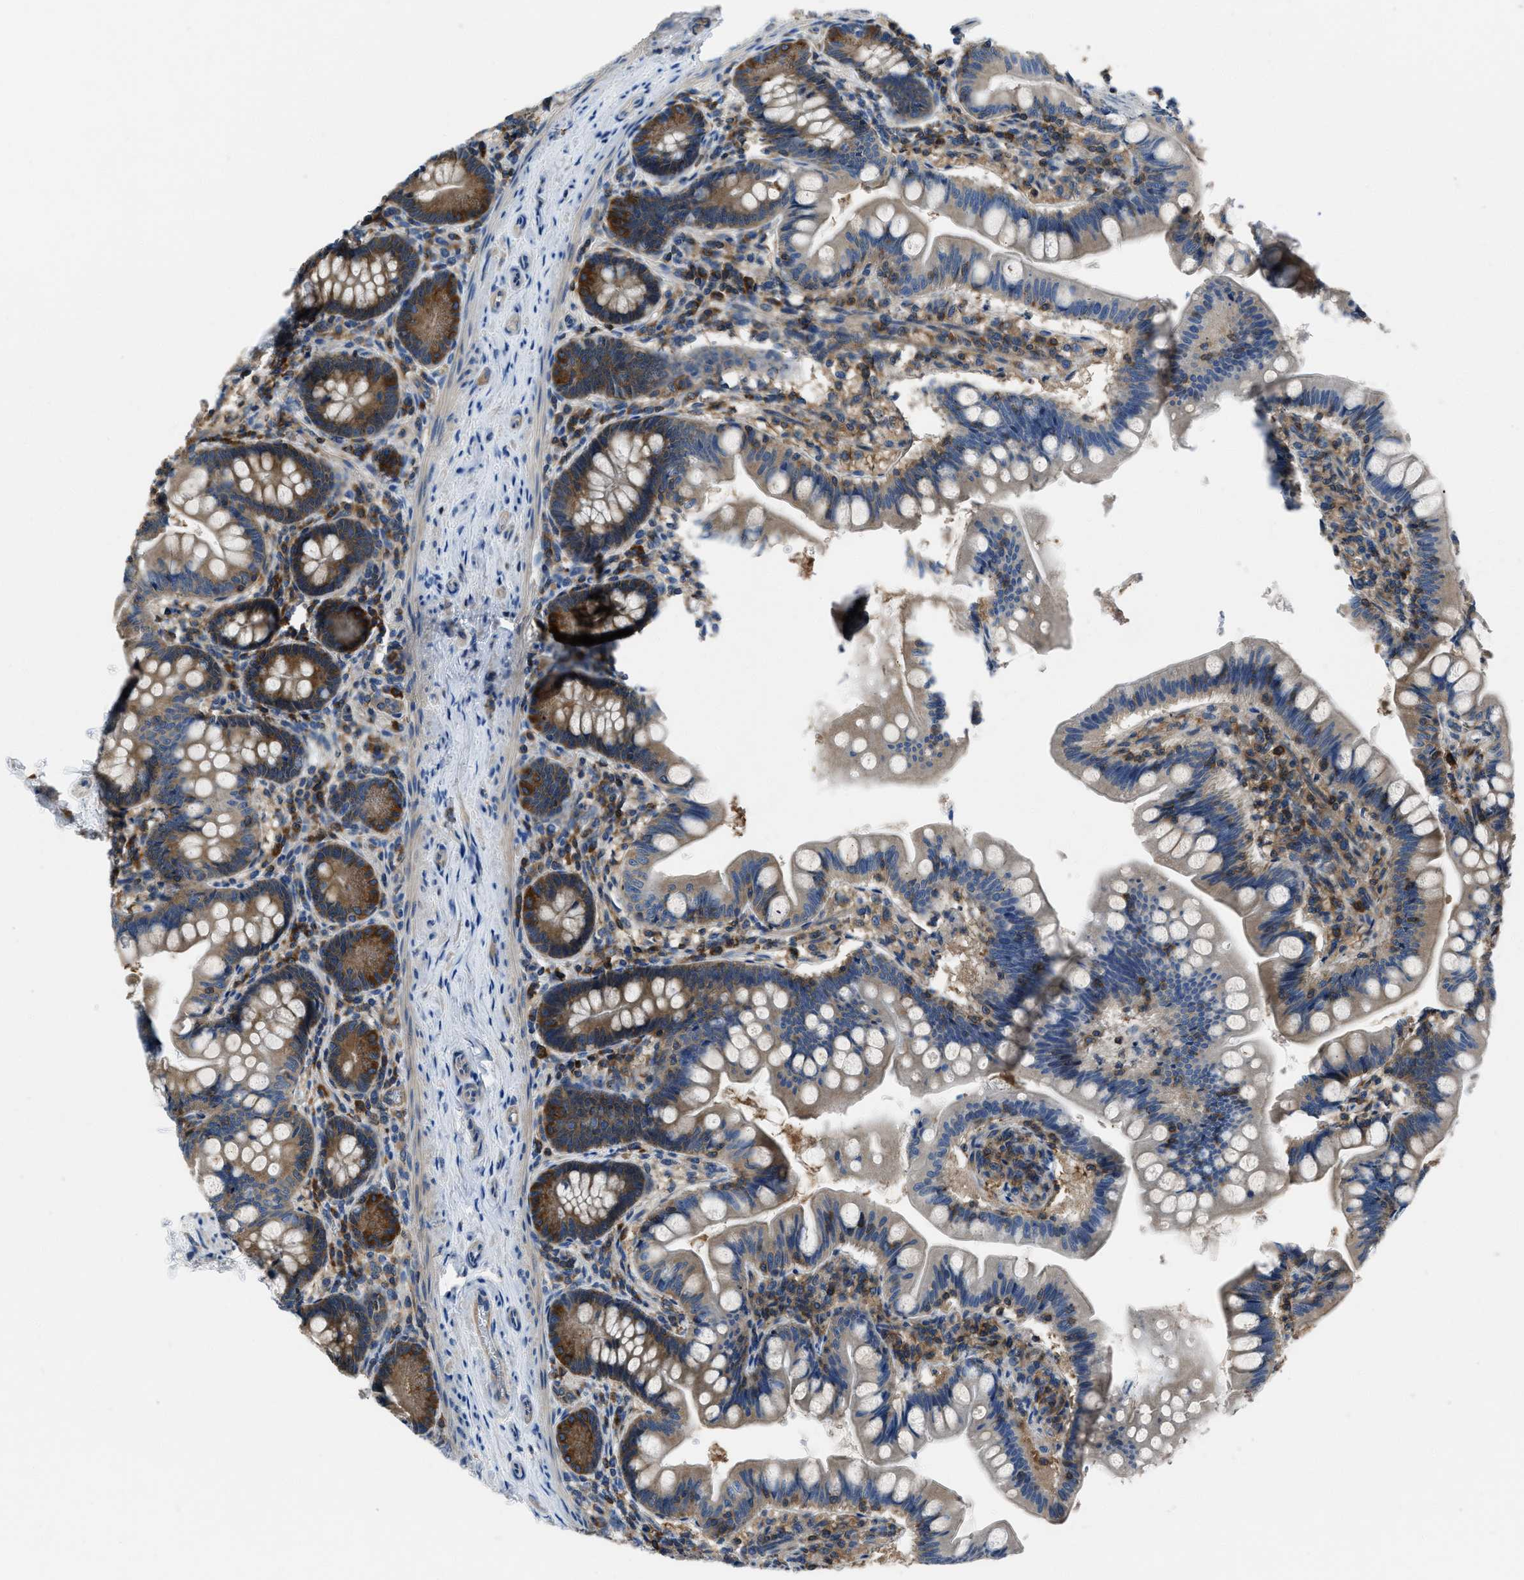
{"staining": {"intensity": "strong", "quantity": "25%-75%", "location": "cytoplasmic/membranous"}, "tissue": "small intestine", "cell_type": "Glandular cells", "image_type": "normal", "snomed": [{"axis": "morphology", "description": "Normal tissue, NOS"}, {"axis": "topography", "description": "Small intestine"}], "caption": "About 25%-75% of glandular cells in normal human small intestine reveal strong cytoplasmic/membranous protein positivity as visualized by brown immunohistochemical staining.", "gene": "YARS1", "patient": {"sex": "male", "age": 7}}